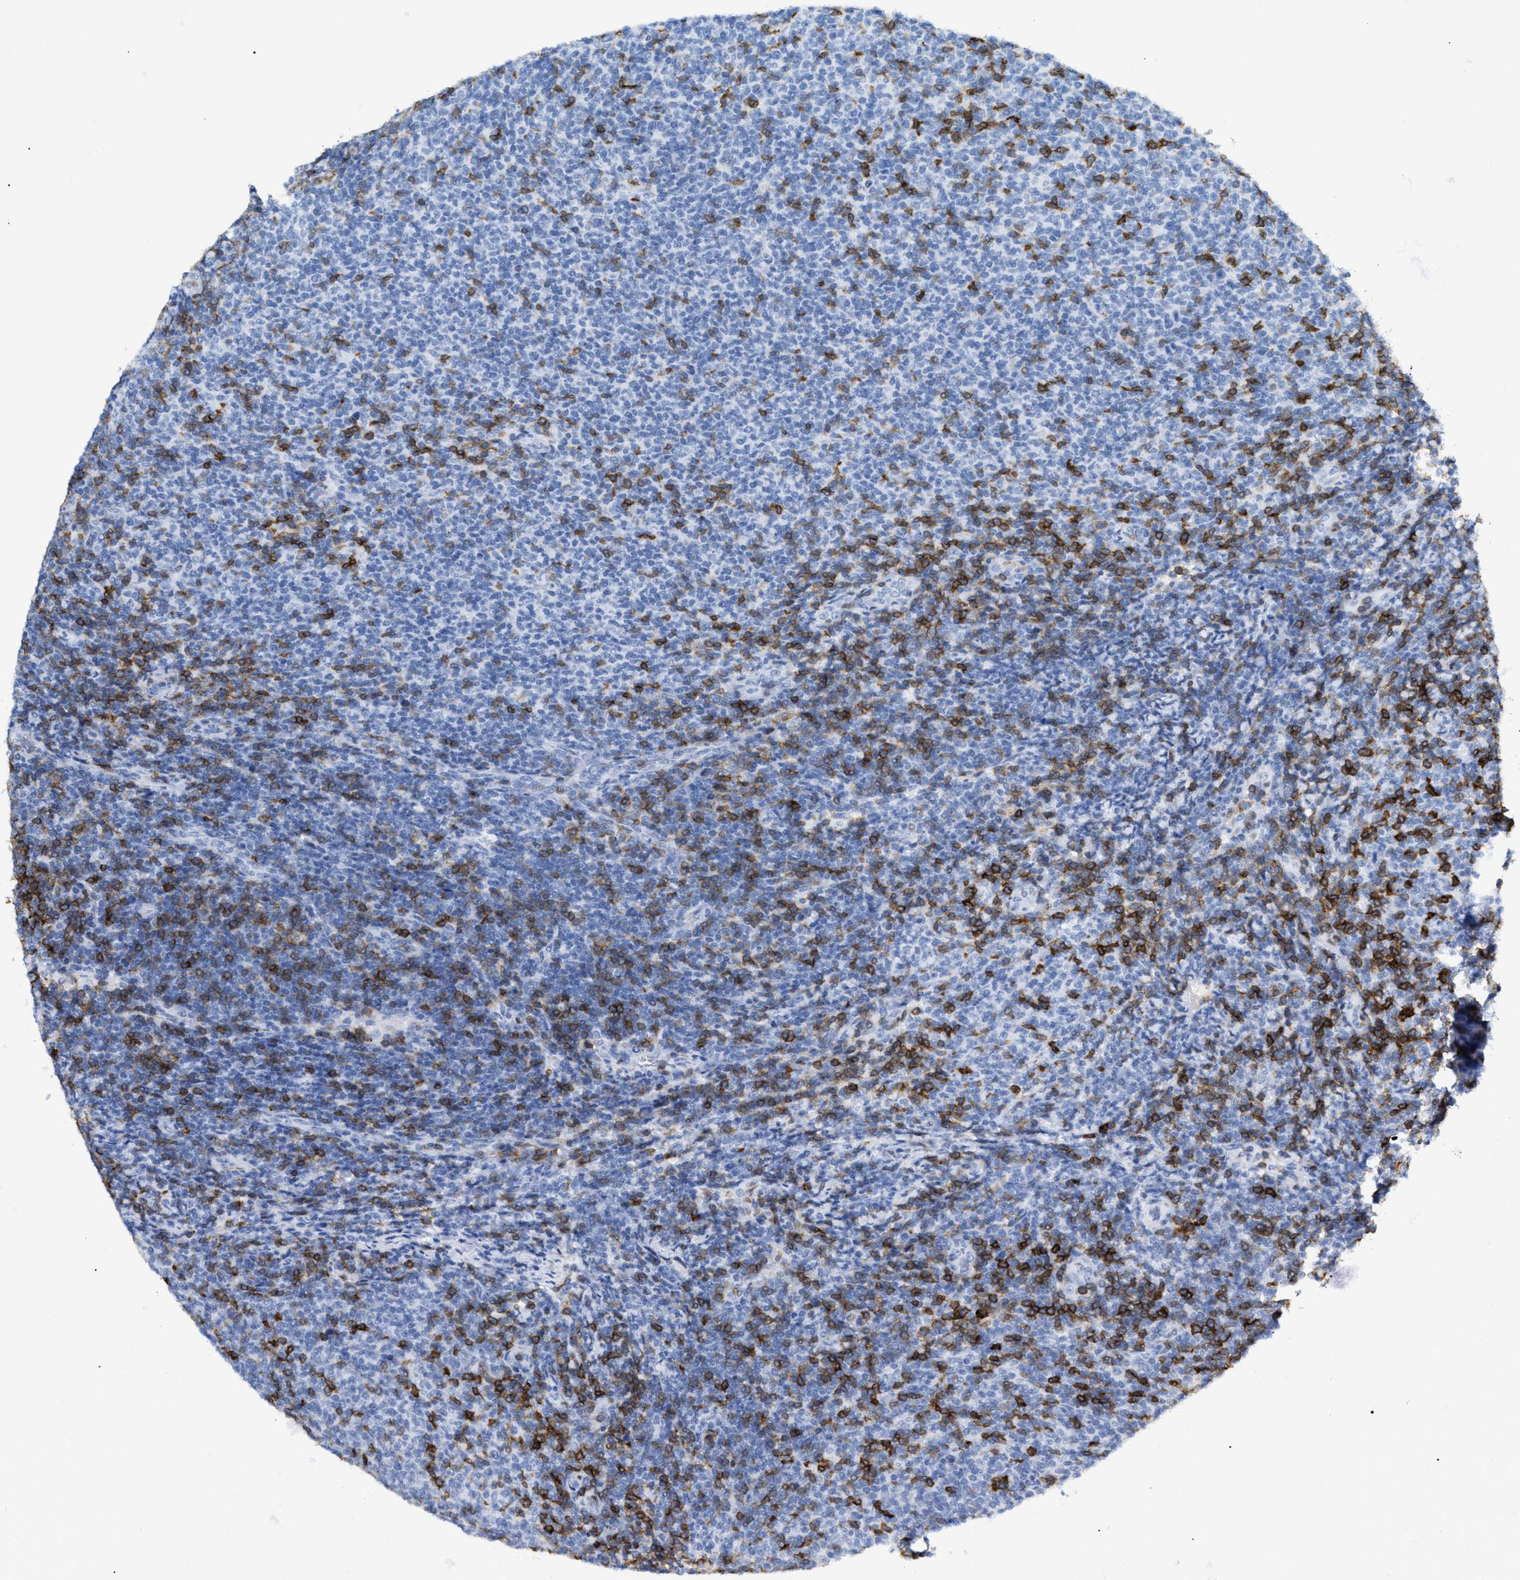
{"staining": {"intensity": "negative", "quantity": "none", "location": "none"}, "tissue": "lymphoma", "cell_type": "Tumor cells", "image_type": "cancer", "snomed": [{"axis": "morphology", "description": "Malignant lymphoma, non-Hodgkin's type, Low grade"}, {"axis": "topography", "description": "Lymph node"}], "caption": "Immunohistochemistry (IHC) of human lymphoma demonstrates no expression in tumor cells. Nuclei are stained in blue.", "gene": "CD5", "patient": {"sex": "male", "age": 66}}